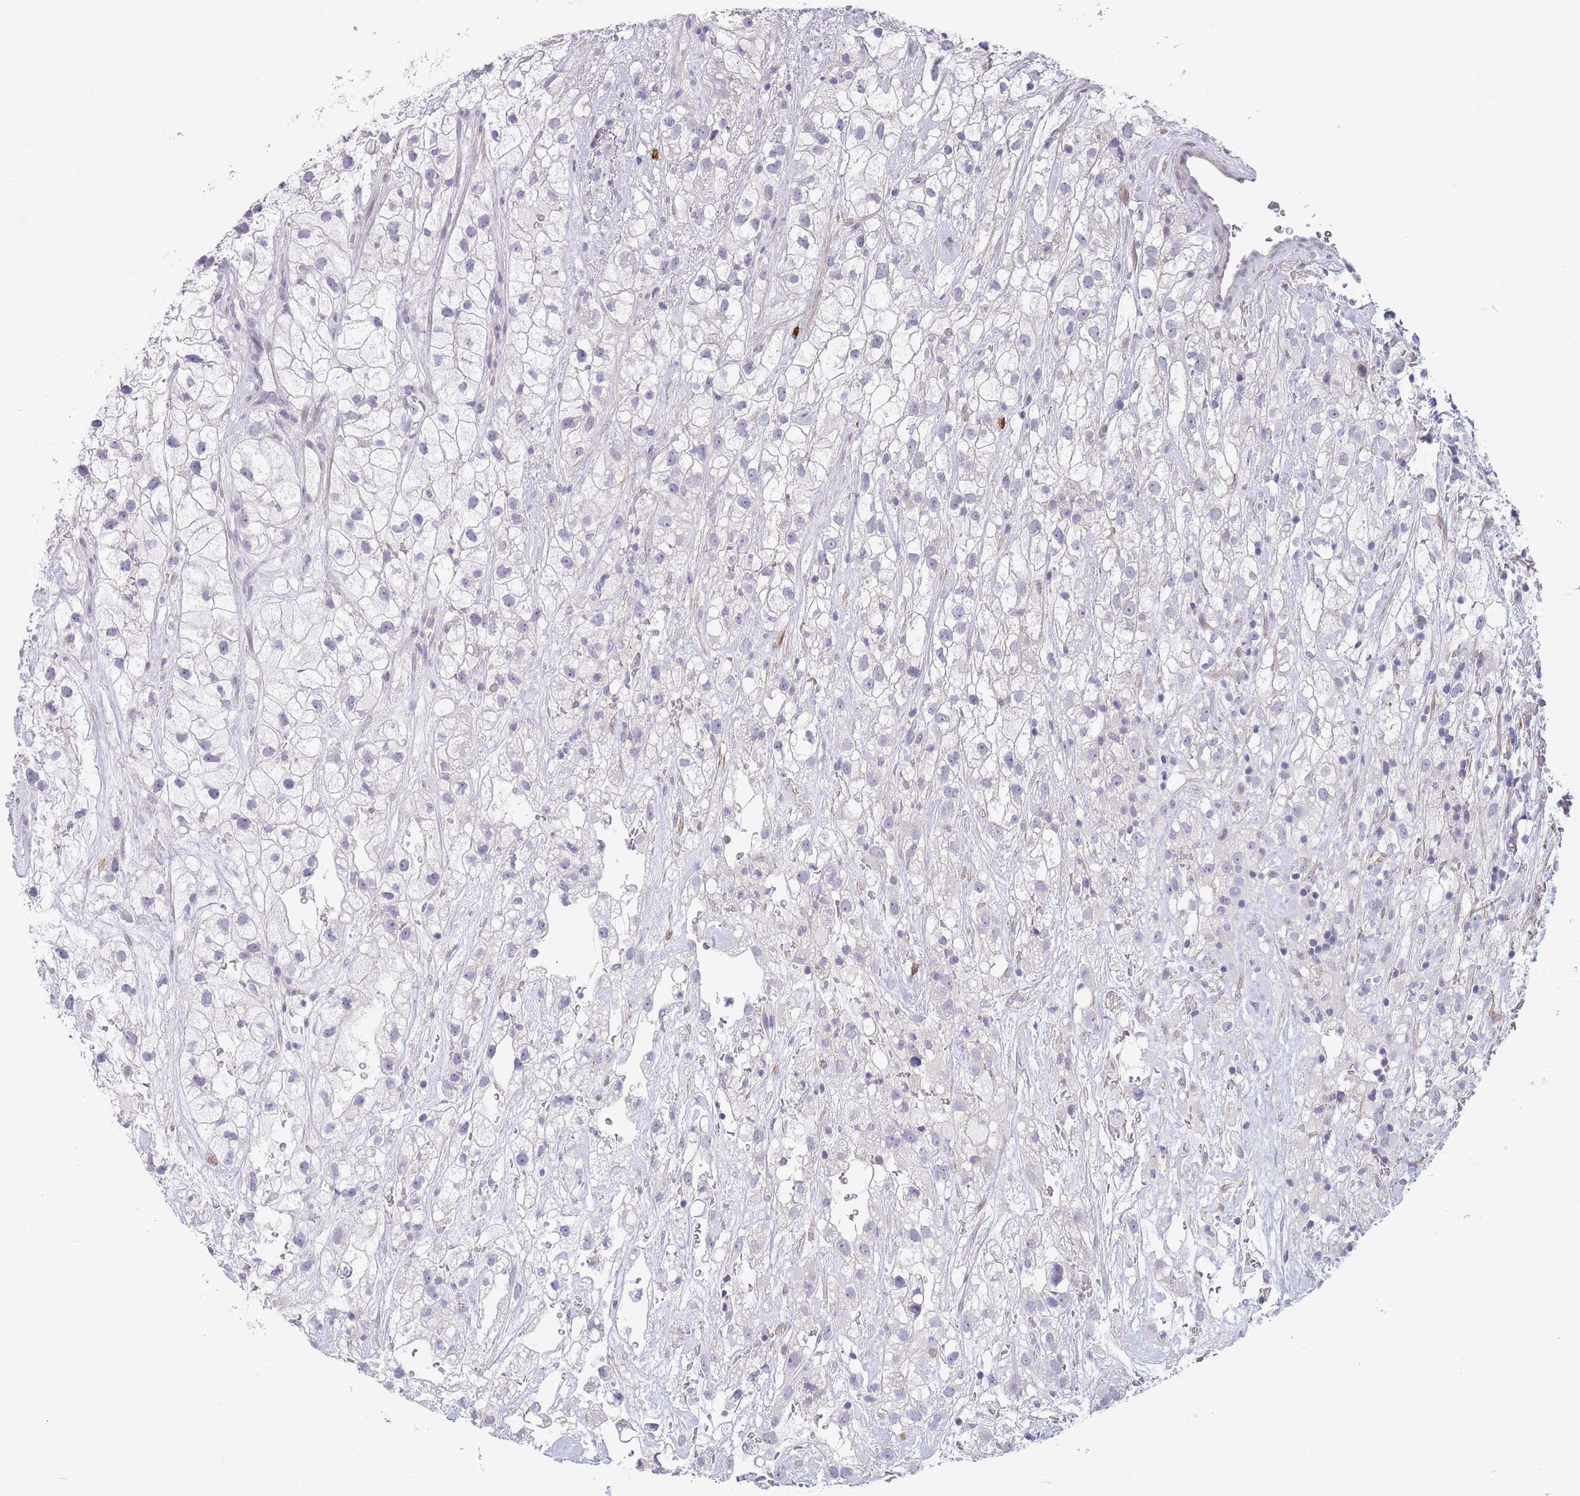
{"staining": {"intensity": "negative", "quantity": "none", "location": "none"}, "tissue": "renal cancer", "cell_type": "Tumor cells", "image_type": "cancer", "snomed": [{"axis": "morphology", "description": "Adenocarcinoma, NOS"}, {"axis": "topography", "description": "Kidney"}], "caption": "The micrograph displays no significant expression in tumor cells of renal cancer.", "gene": "ASAP3", "patient": {"sex": "male", "age": 59}}